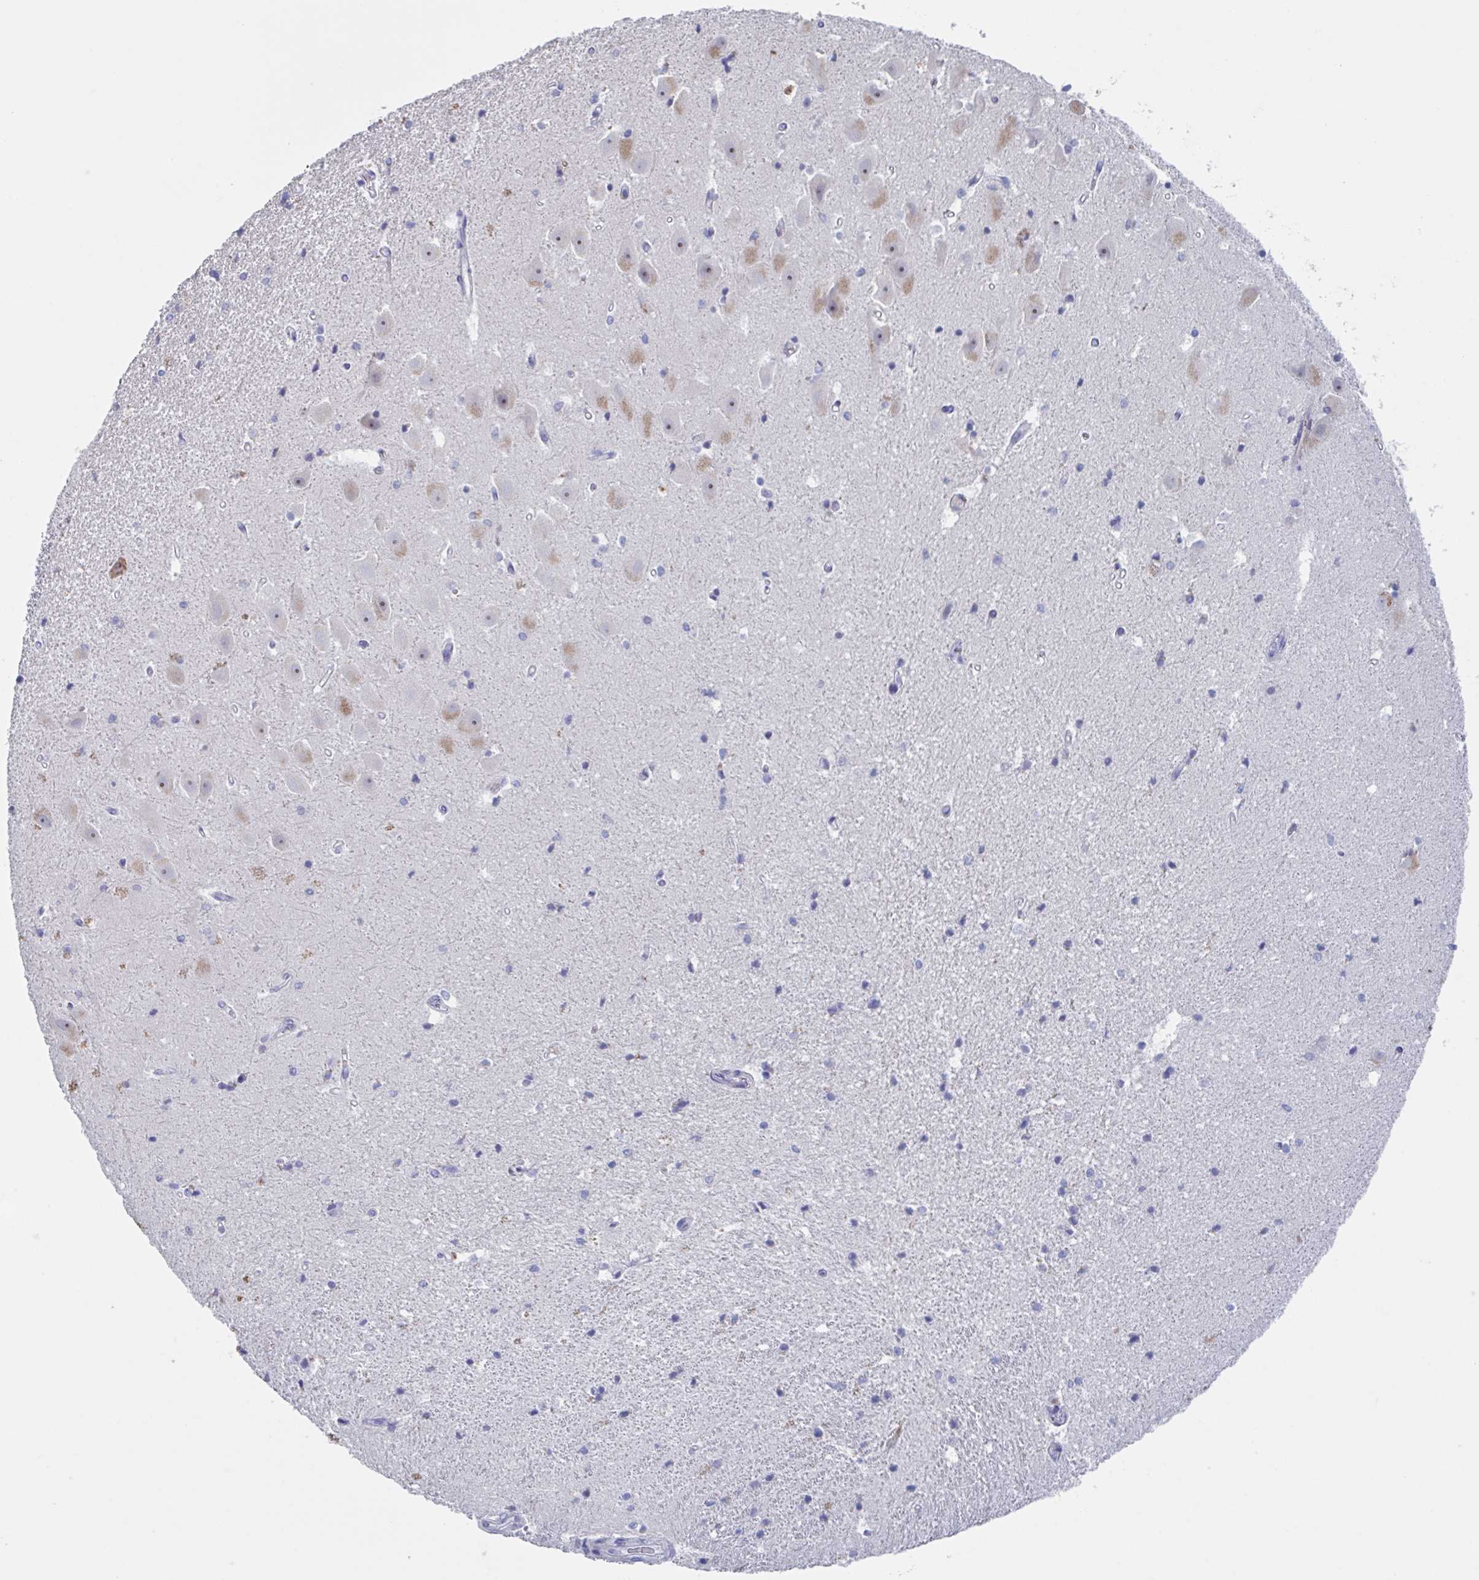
{"staining": {"intensity": "negative", "quantity": "none", "location": "none"}, "tissue": "hippocampus", "cell_type": "Glial cells", "image_type": "normal", "snomed": [{"axis": "morphology", "description": "Normal tissue, NOS"}, {"axis": "topography", "description": "Hippocampus"}], "caption": "Immunohistochemistry (IHC) of normal hippocampus exhibits no positivity in glial cells. Brightfield microscopy of immunohistochemistry stained with DAB (3,3'-diaminobenzidine) (brown) and hematoxylin (blue), captured at high magnification.", "gene": "NOXRED1", "patient": {"sex": "male", "age": 63}}